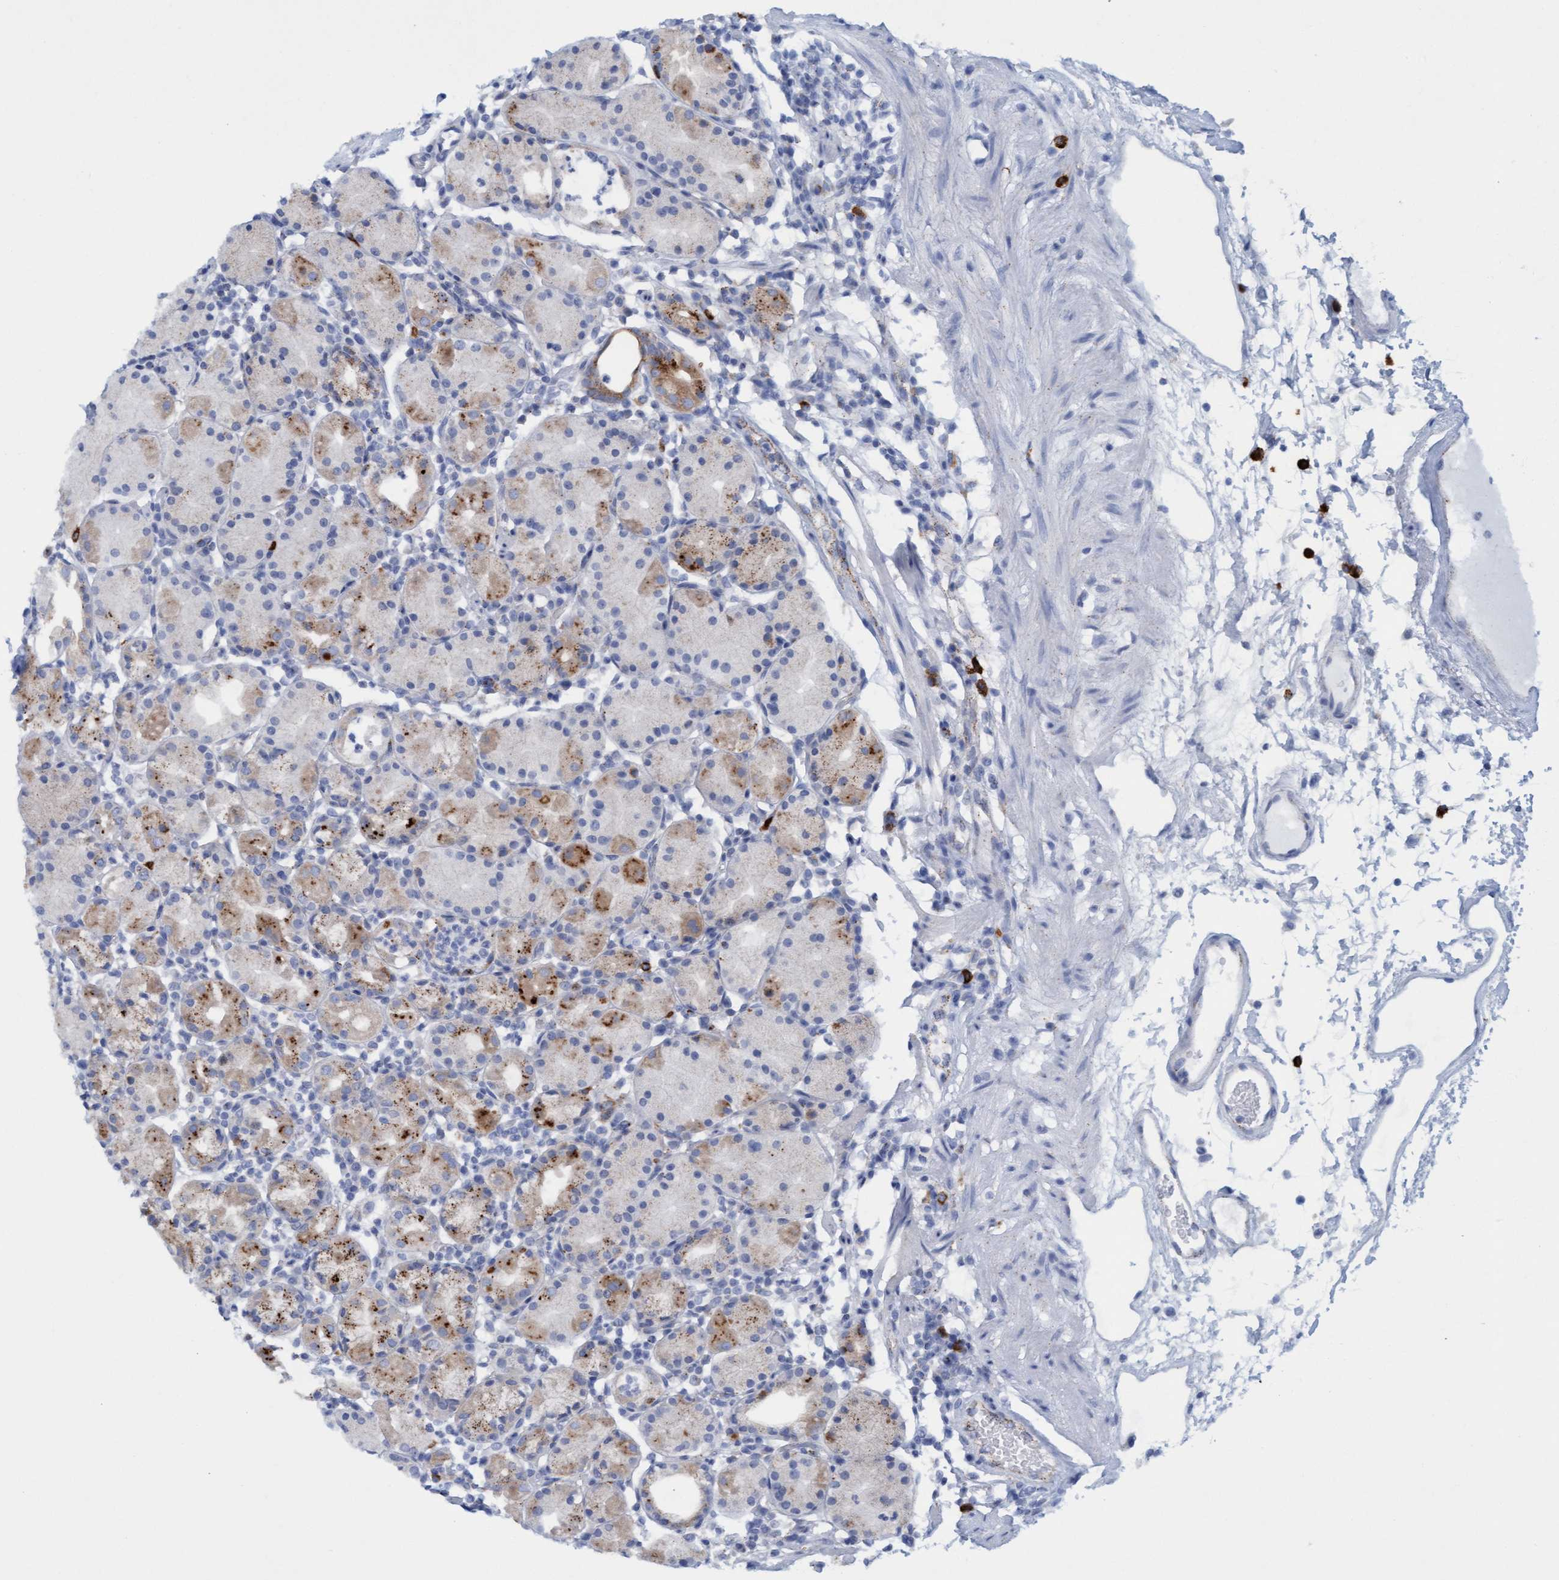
{"staining": {"intensity": "moderate", "quantity": "25%-75%", "location": "cytoplasmic/membranous"}, "tissue": "stomach", "cell_type": "Glandular cells", "image_type": "normal", "snomed": [{"axis": "morphology", "description": "Normal tissue, NOS"}, {"axis": "topography", "description": "Stomach"}, {"axis": "topography", "description": "Stomach, lower"}], "caption": "Protein expression by immunohistochemistry reveals moderate cytoplasmic/membranous staining in about 25%-75% of glandular cells in unremarkable stomach. (Brightfield microscopy of DAB IHC at high magnification).", "gene": "SGSH", "patient": {"sex": "female", "age": 75}}